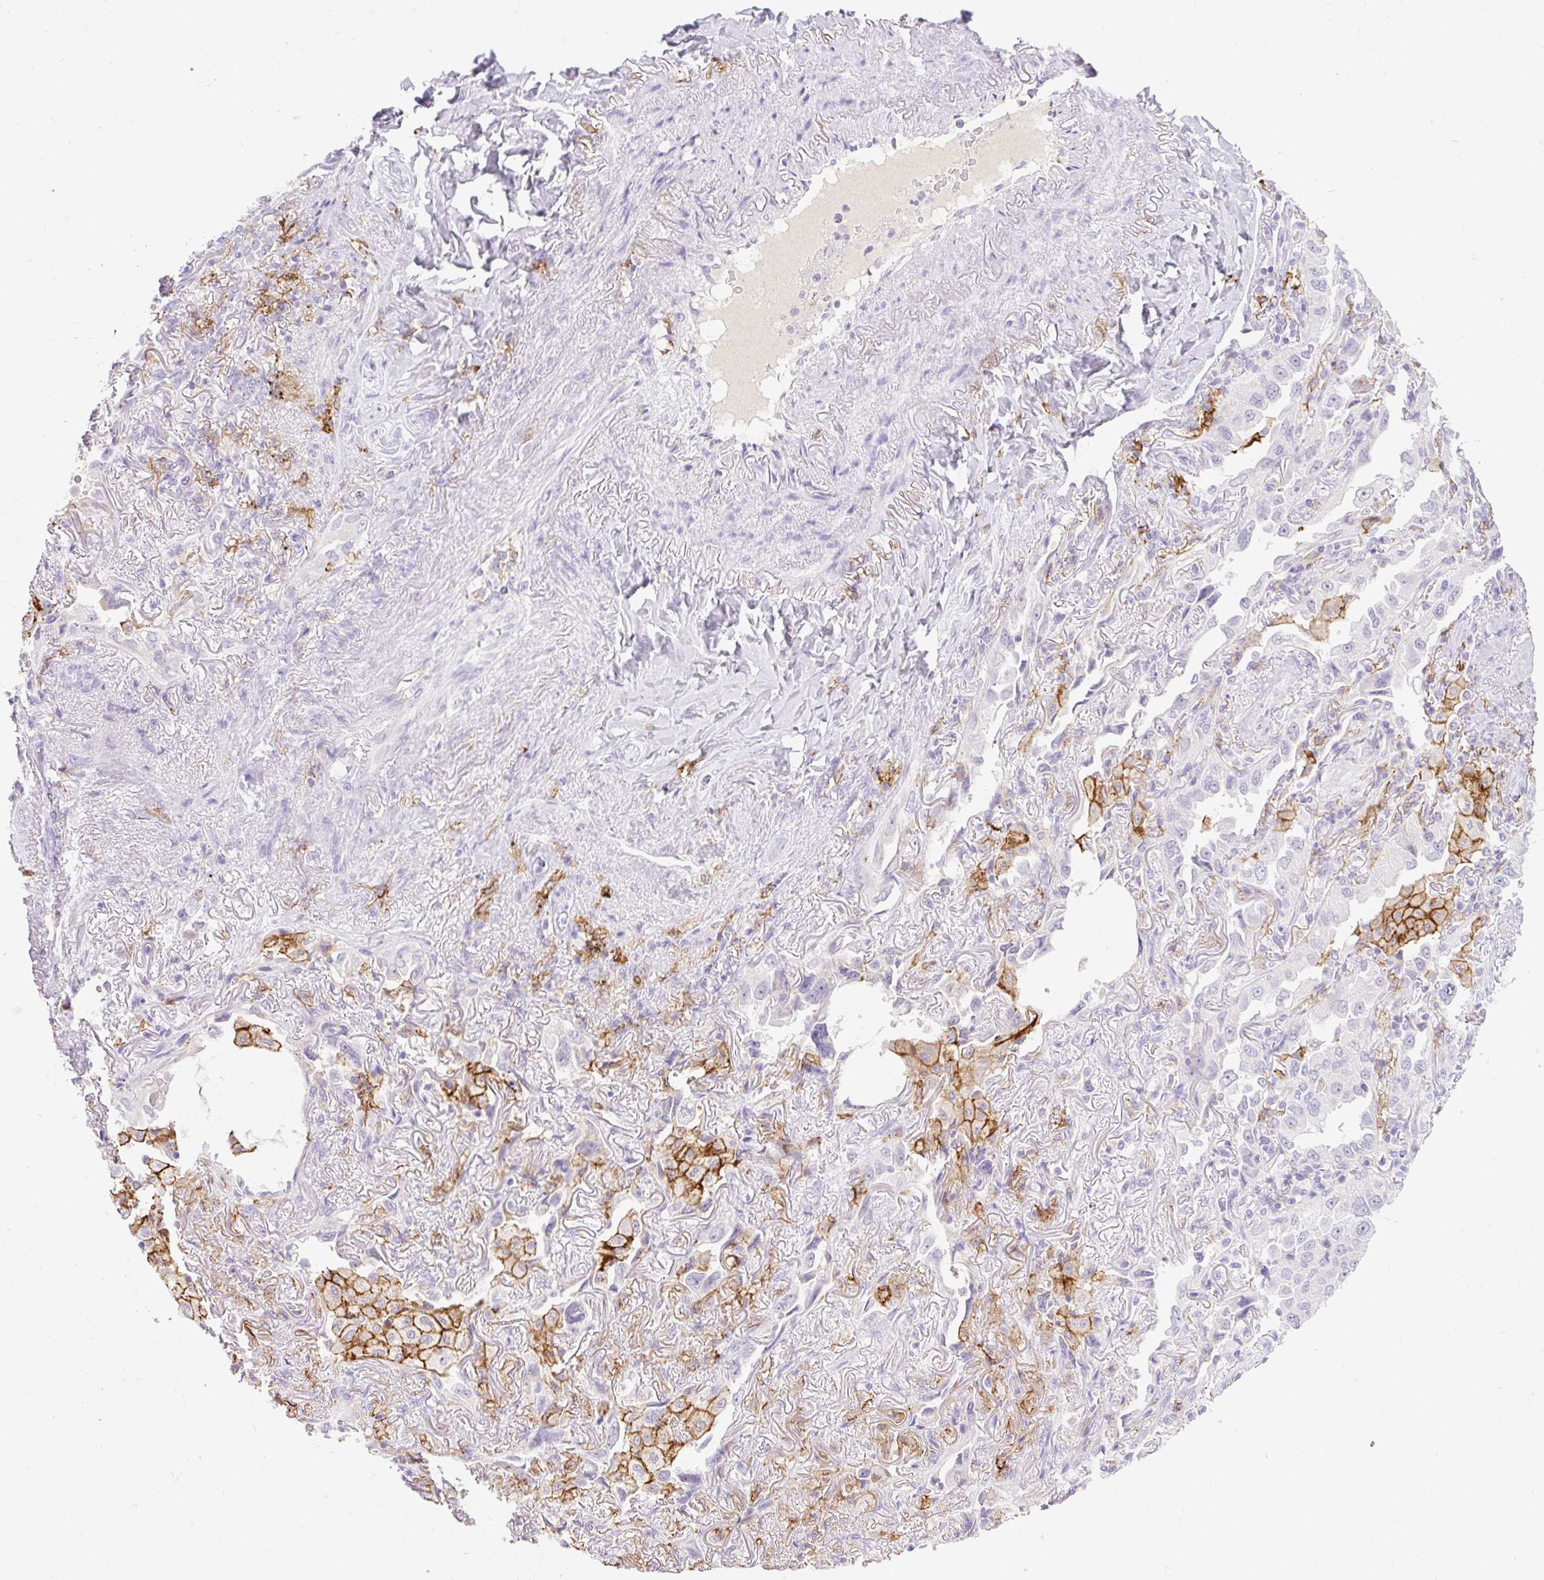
{"staining": {"intensity": "negative", "quantity": "none", "location": "none"}, "tissue": "lung cancer", "cell_type": "Tumor cells", "image_type": "cancer", "snomed": [{"axis": "morphology", "description": "Adenocarcinoma, NOS"}, {"axis": "topography", "description": "Lung"}], "caption": "A high-resolution photomicrograph shows immunohistochemistry (IHC) staining of lung cancer (adenocarcinoma), which displays no significant positivity in tumor cells. The staining was performed using DAB (3,3'-diaminobenzidine) to visualize the protein expression in brown, while the nuclei were stained in blue with hematoxylin (Magnification: 20x).", "gene": "SIGLEC1", "patient": {"sex": "female", "age": 69}}